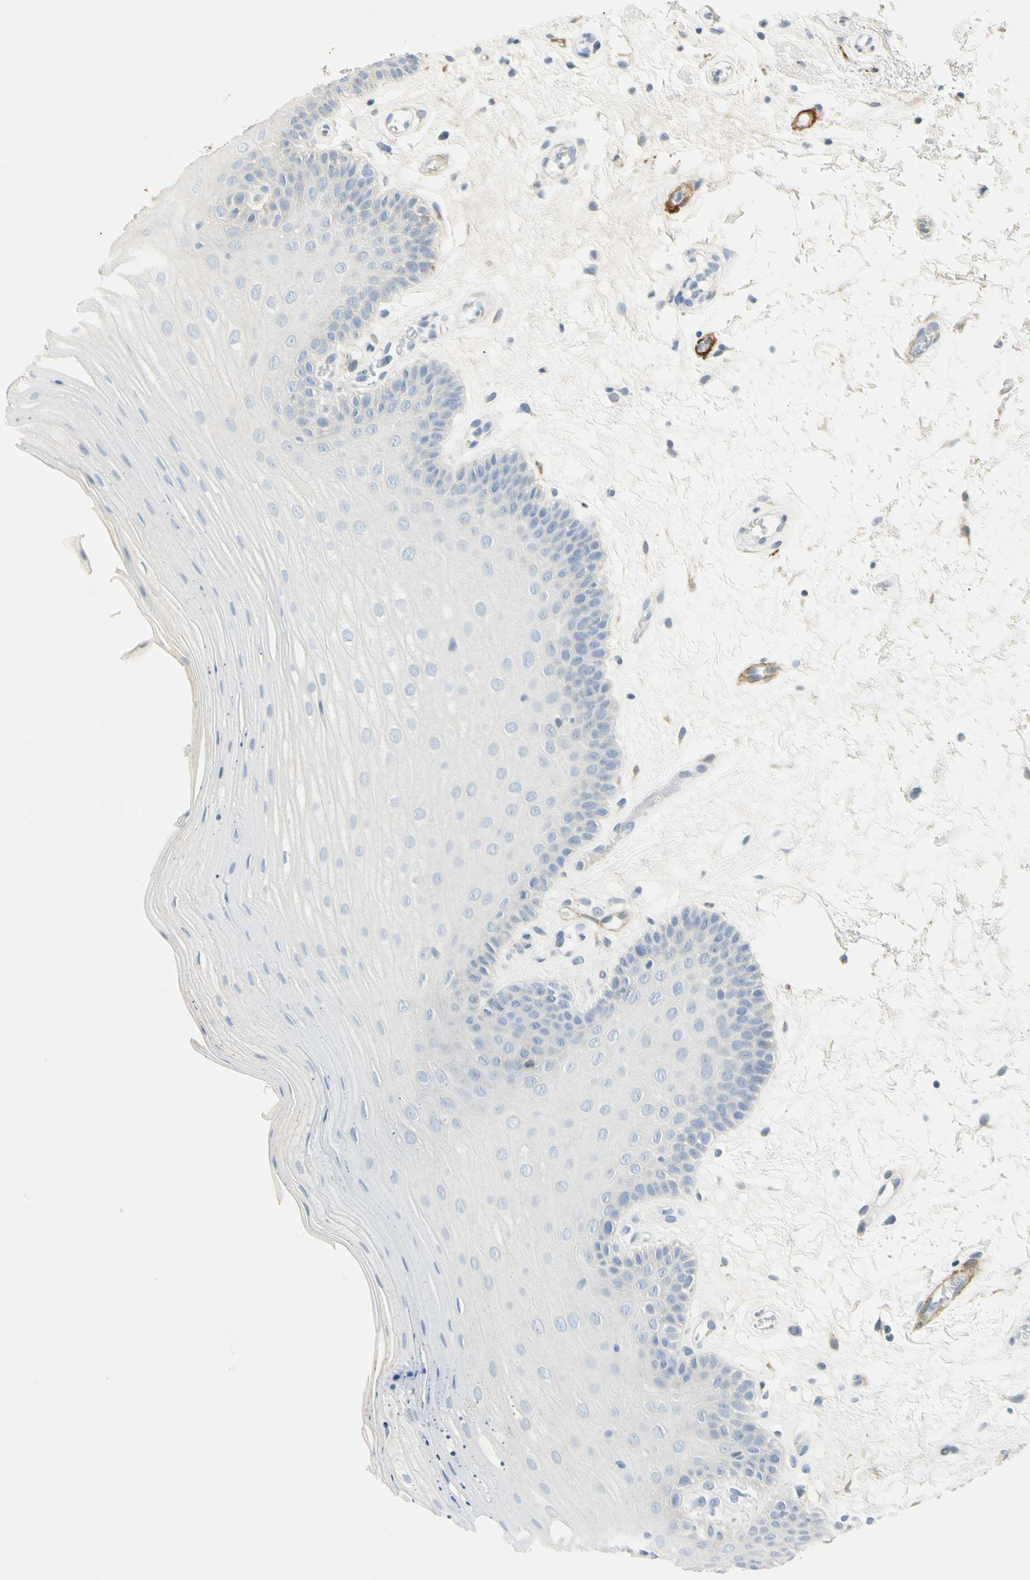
{"staining": {"intensity": "negative", "quantity": "none", "location": "none"}, "tissue": "oral mucosa", "cell_type": "Squamous epithelial cells", "image_type": "normal", "snomed": [{"axis": "morphology", "description": "Normal tissue, NOS"}, {"axis": "morphology", "description": "Squamous cell carcinoma, NOS"}, {"axis": "topography", "description": "Skeletal muscle"}, {"axis": "topography", "description": "Oral tissue"}, {"axis": "topography", "description": "Head-Neck"}], "caption": "Oral mucosa stained for a protein using IHC reveals no staining squamous epithelial cells.", "gene": "AMPH", "patient": {"sex": "male", "age": 71}}